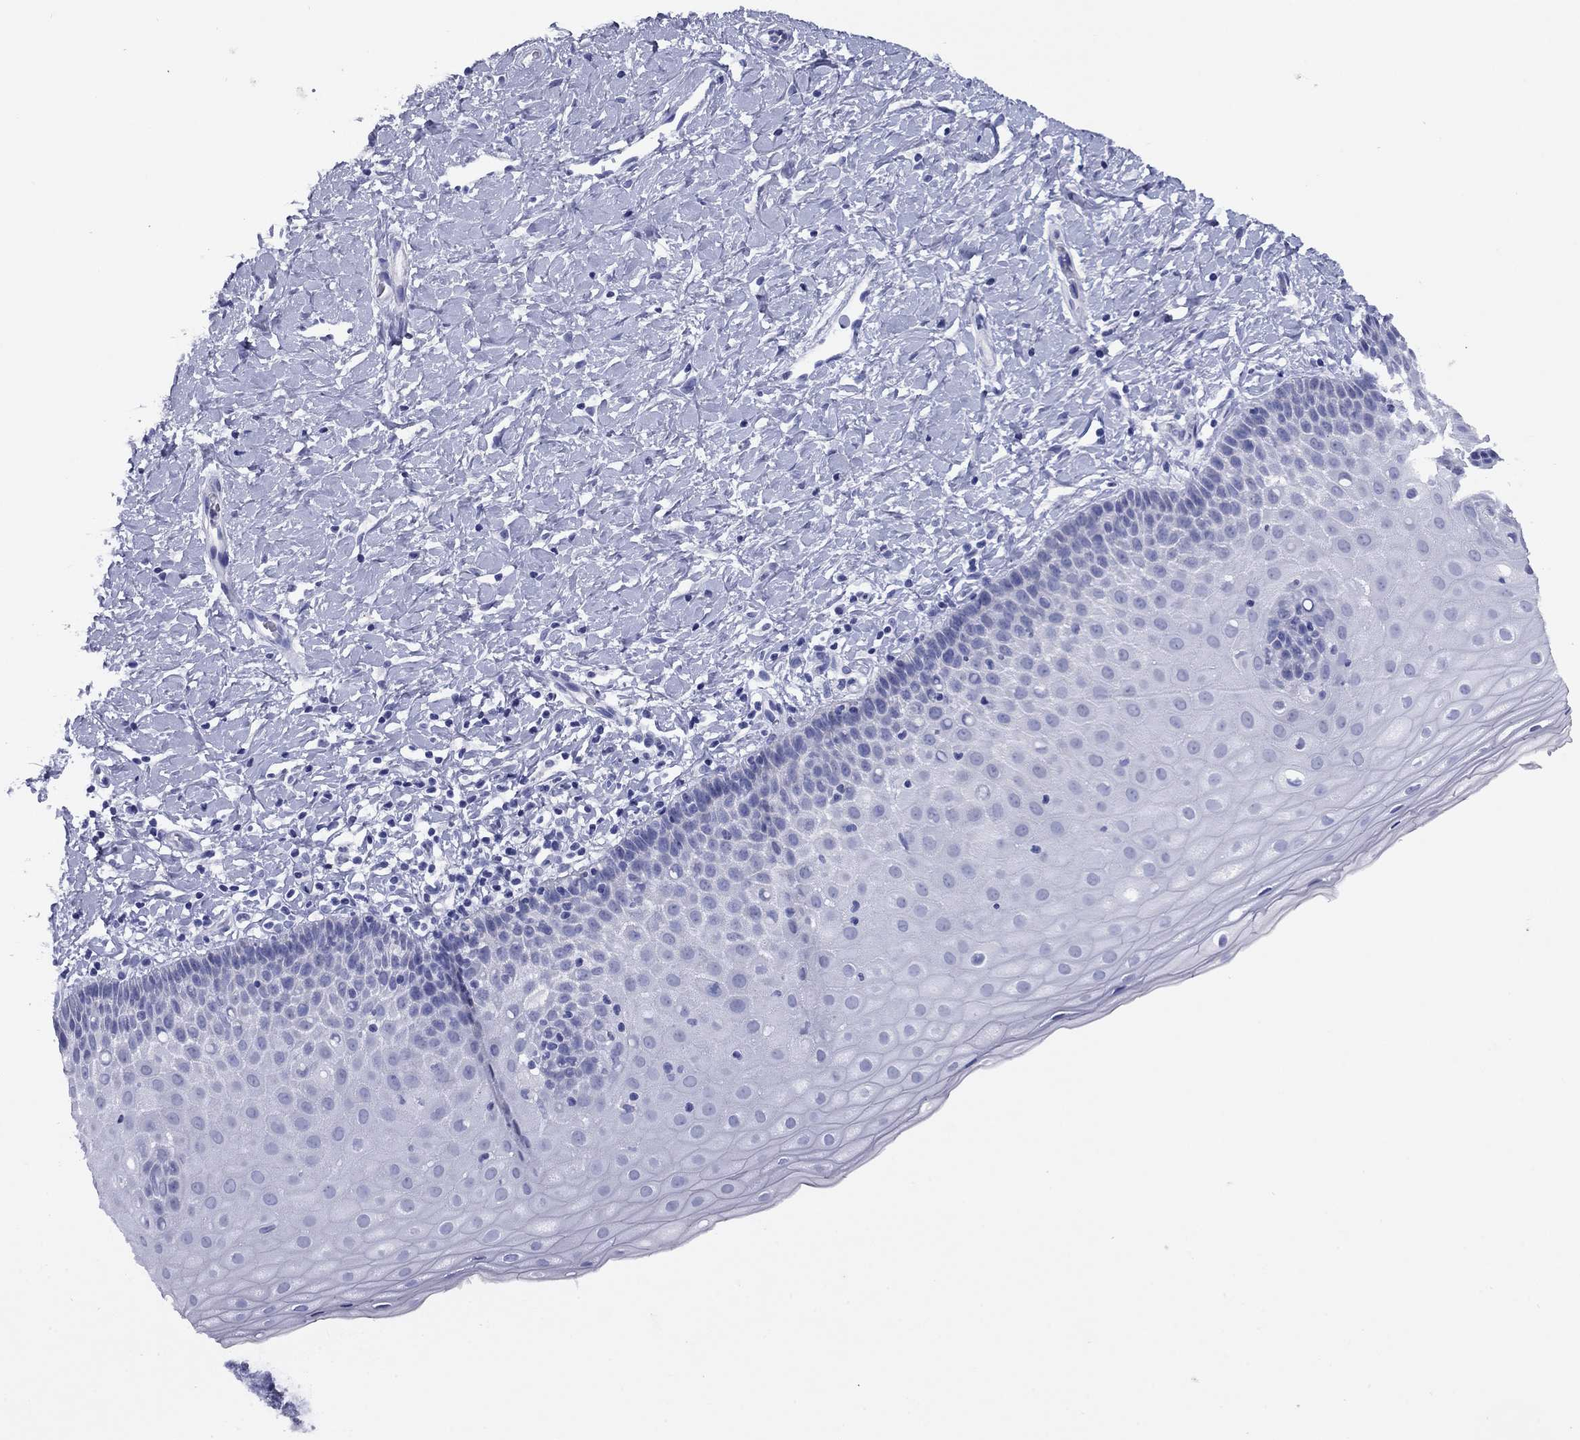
{"staining": {"intensity": "negative", "quantity": "none", "location": "none"}, "tissue": "cervix", "cell_type": "Squamous epithelial cells", "image_type": "normal", "snomed": [{"axis": "morphology", "description": "Normal tissue, NOS"}, {"axis": "topography", "description": "Cervix"}], "caption": "This photomicrograph is of normal cervix stained with IHC to label a protein in brown with the nuclei are counter-stained blue. There is no staining in squamous epithelial cells. The staining is performed using DAB brown chromogen with nuclei counter-stained in using hematoxylin.", "gene": "NPPA", "patient": {"sex": "female", "age": 37}}